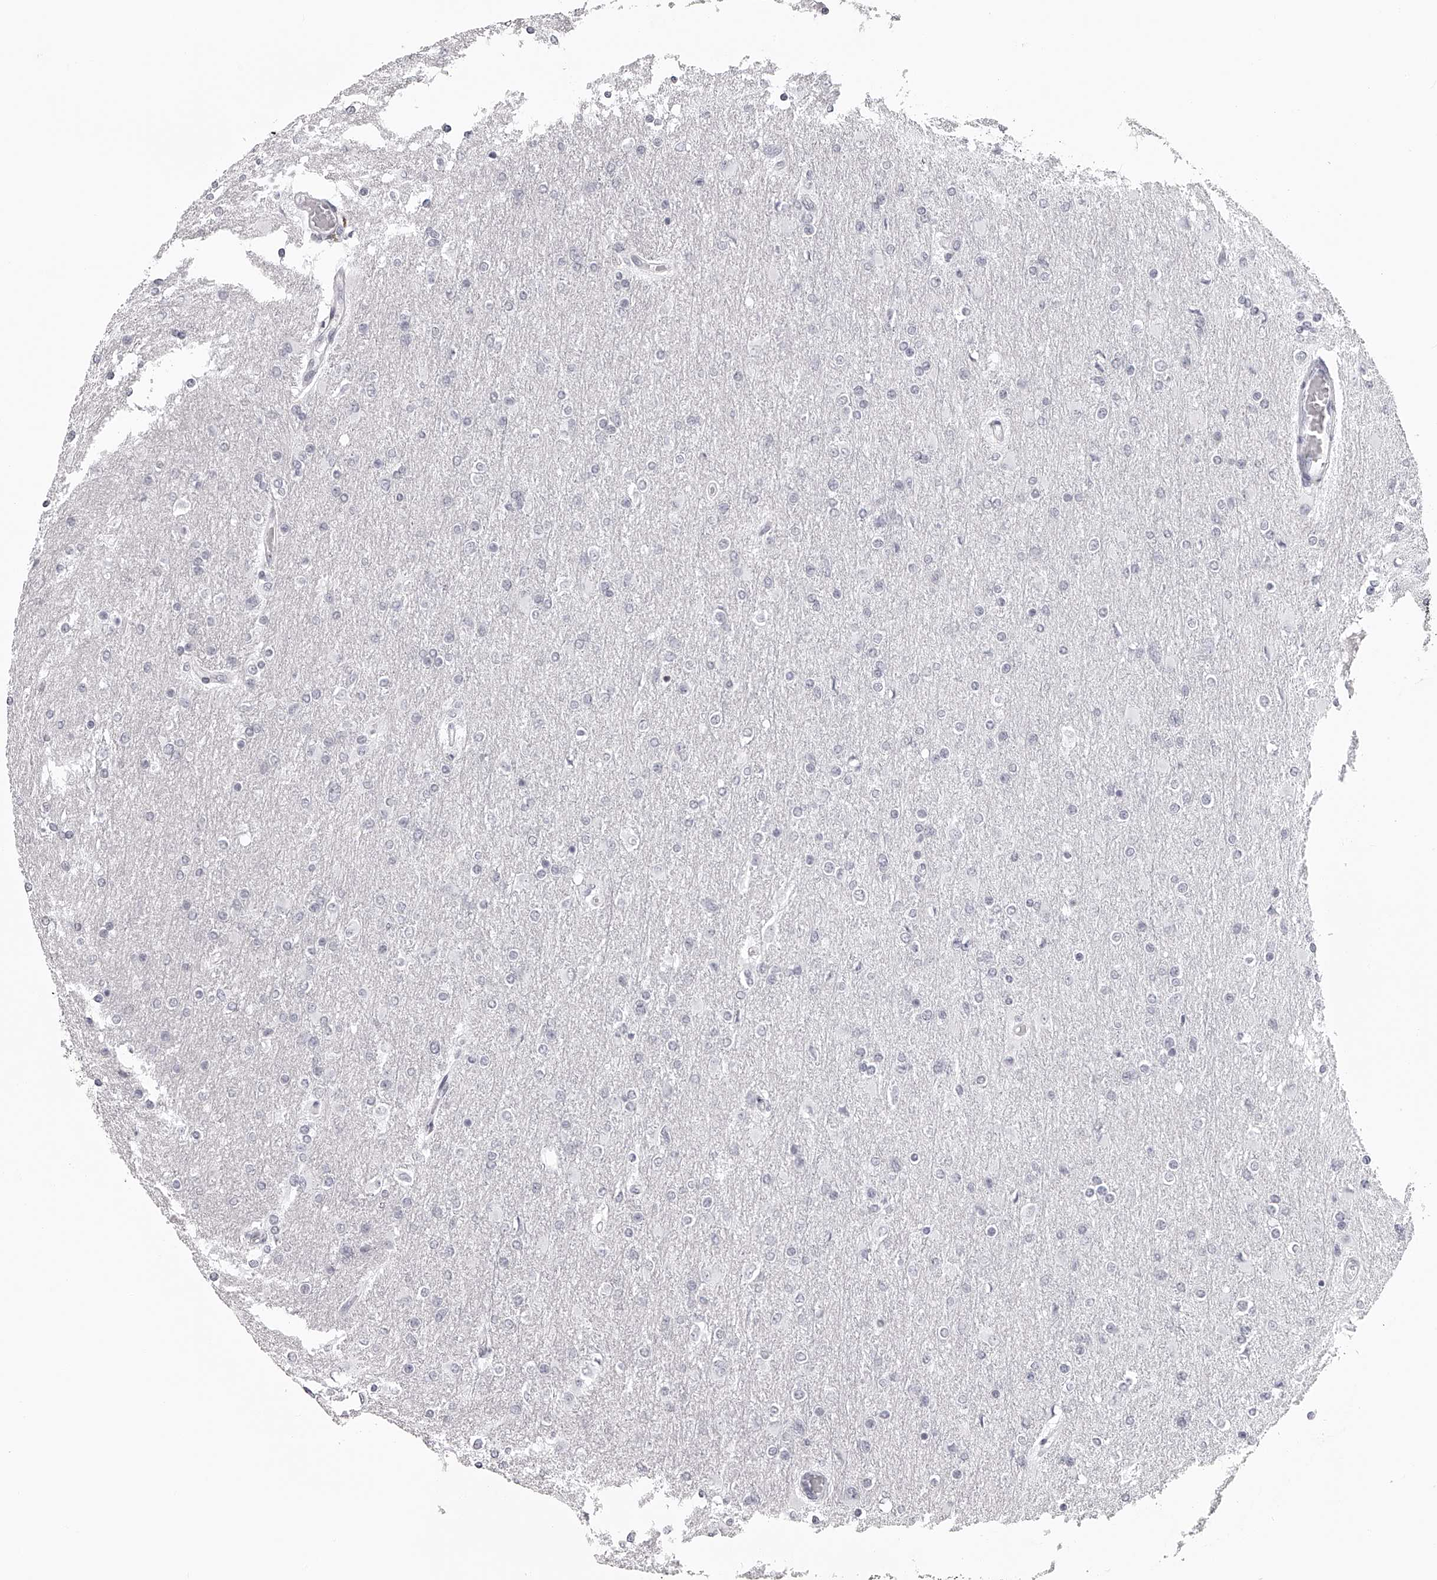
{"staining": {"intensity": "negative", "quantity": "none", "location": "none"}, "tissue": "glioma", "cell_type": "Tumor cells", "image_type": "cancer", "snomed": [{"axis": "morphology", "description": "Glioma, malignant, High grade"}, {"axis": "topography", "description": "Cerebral cortex"}], "caption": "The IHC histopathology image has no significant expression in tumor cells of glioma tissue.", "gene": "SEC11C", "patient": {"sex": "female", "age": 36}}